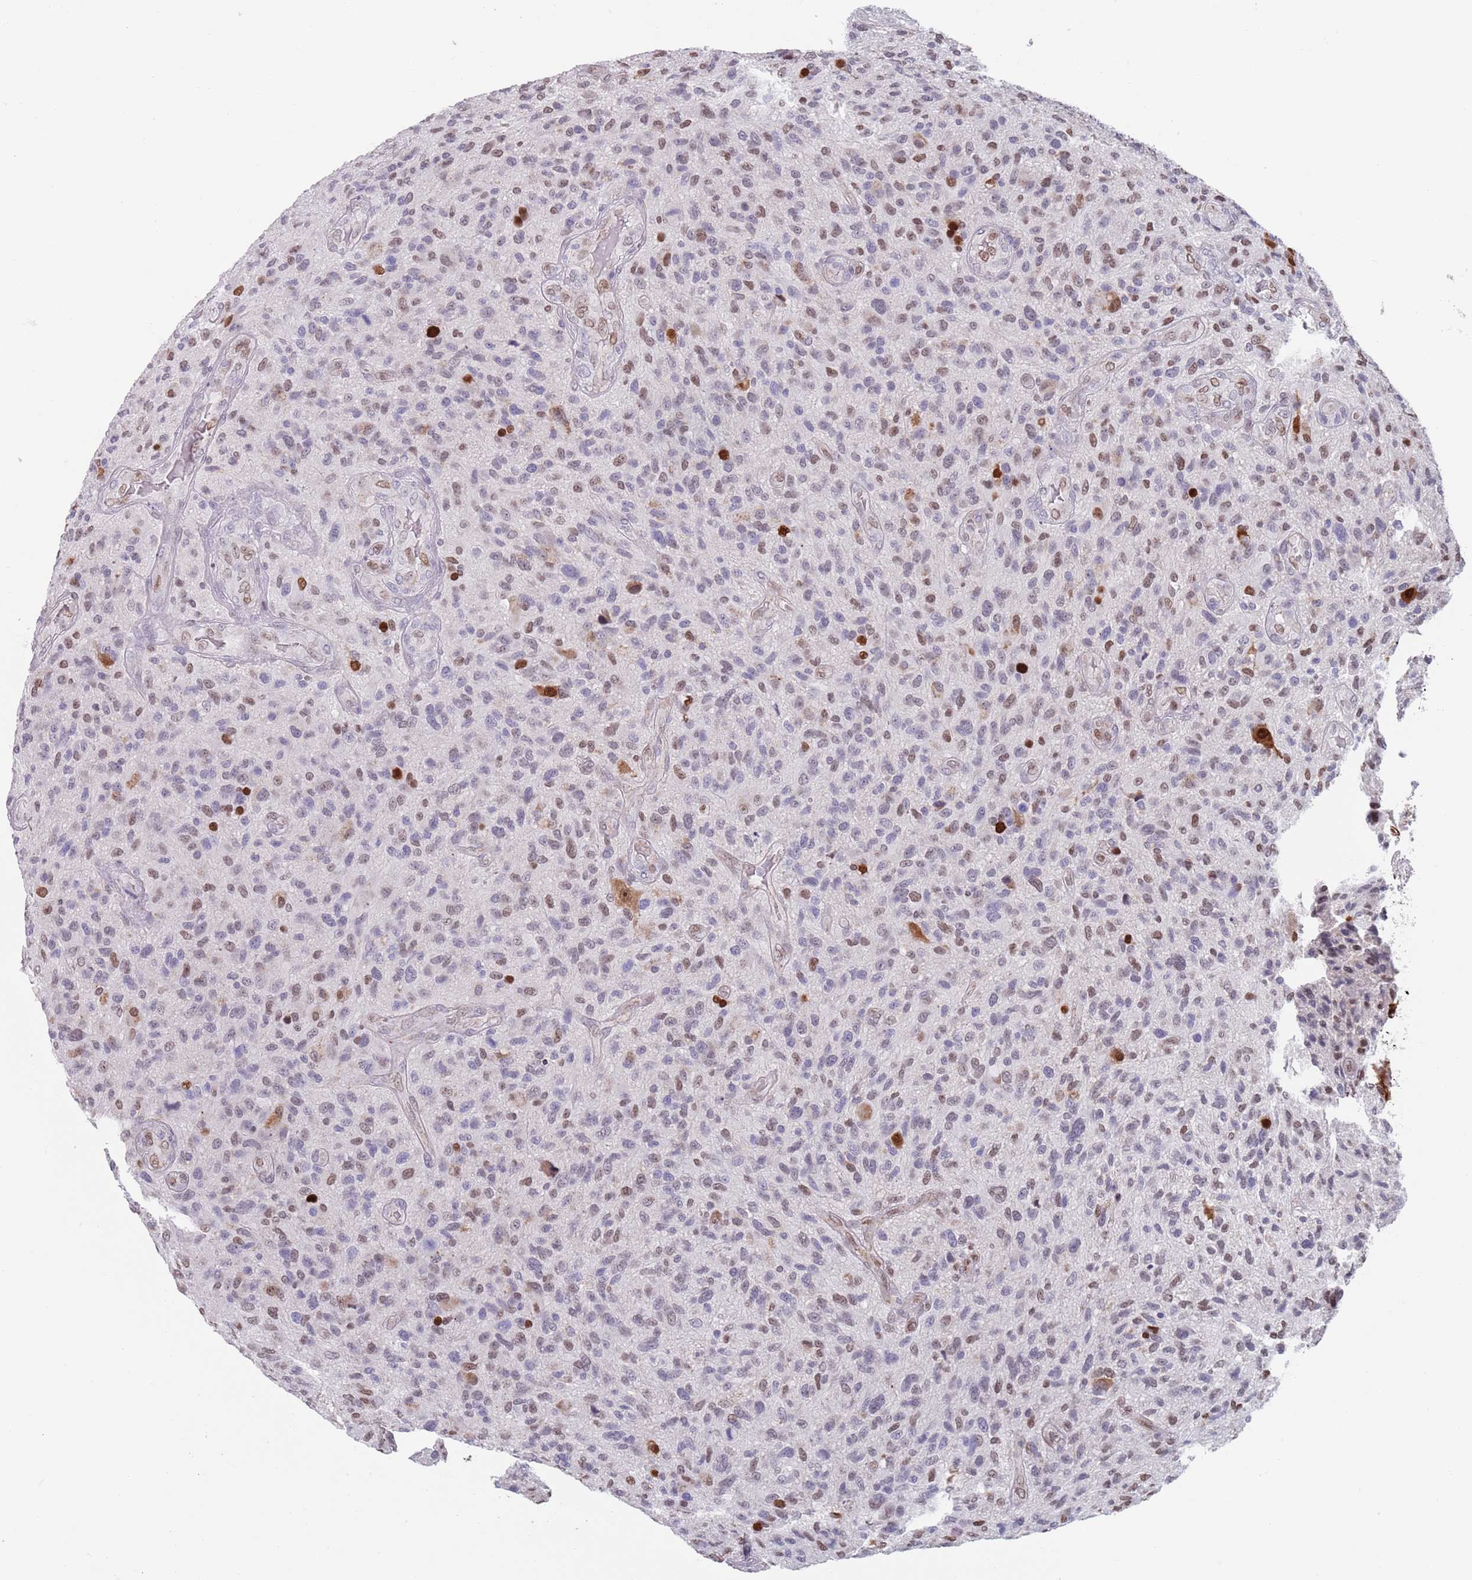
{"staining": {"intensity": "weak", "quantity": "25%-75%", "location": "nuclear"}, "tissue": "glioma", "cell_type": "Tumor cells", "image_type": "cancer", "snomed": [{"axis": "morphology", "description": "Glioma, malignant, High grade"}, {"axis": "topography", "description": "Brain"}], "caption": "Tumor cells reveal low levels of weak nuclear staining in approximately 25%-75% of cells in human glioma. Using DAB (3,3'-diaminobenzidine) (brown) and hematoxylin (blue) stains, captured at high magnification using brightfield microscopy.", "gene": "MFSD12", "patient": {"sex": "male", "age": 47}}